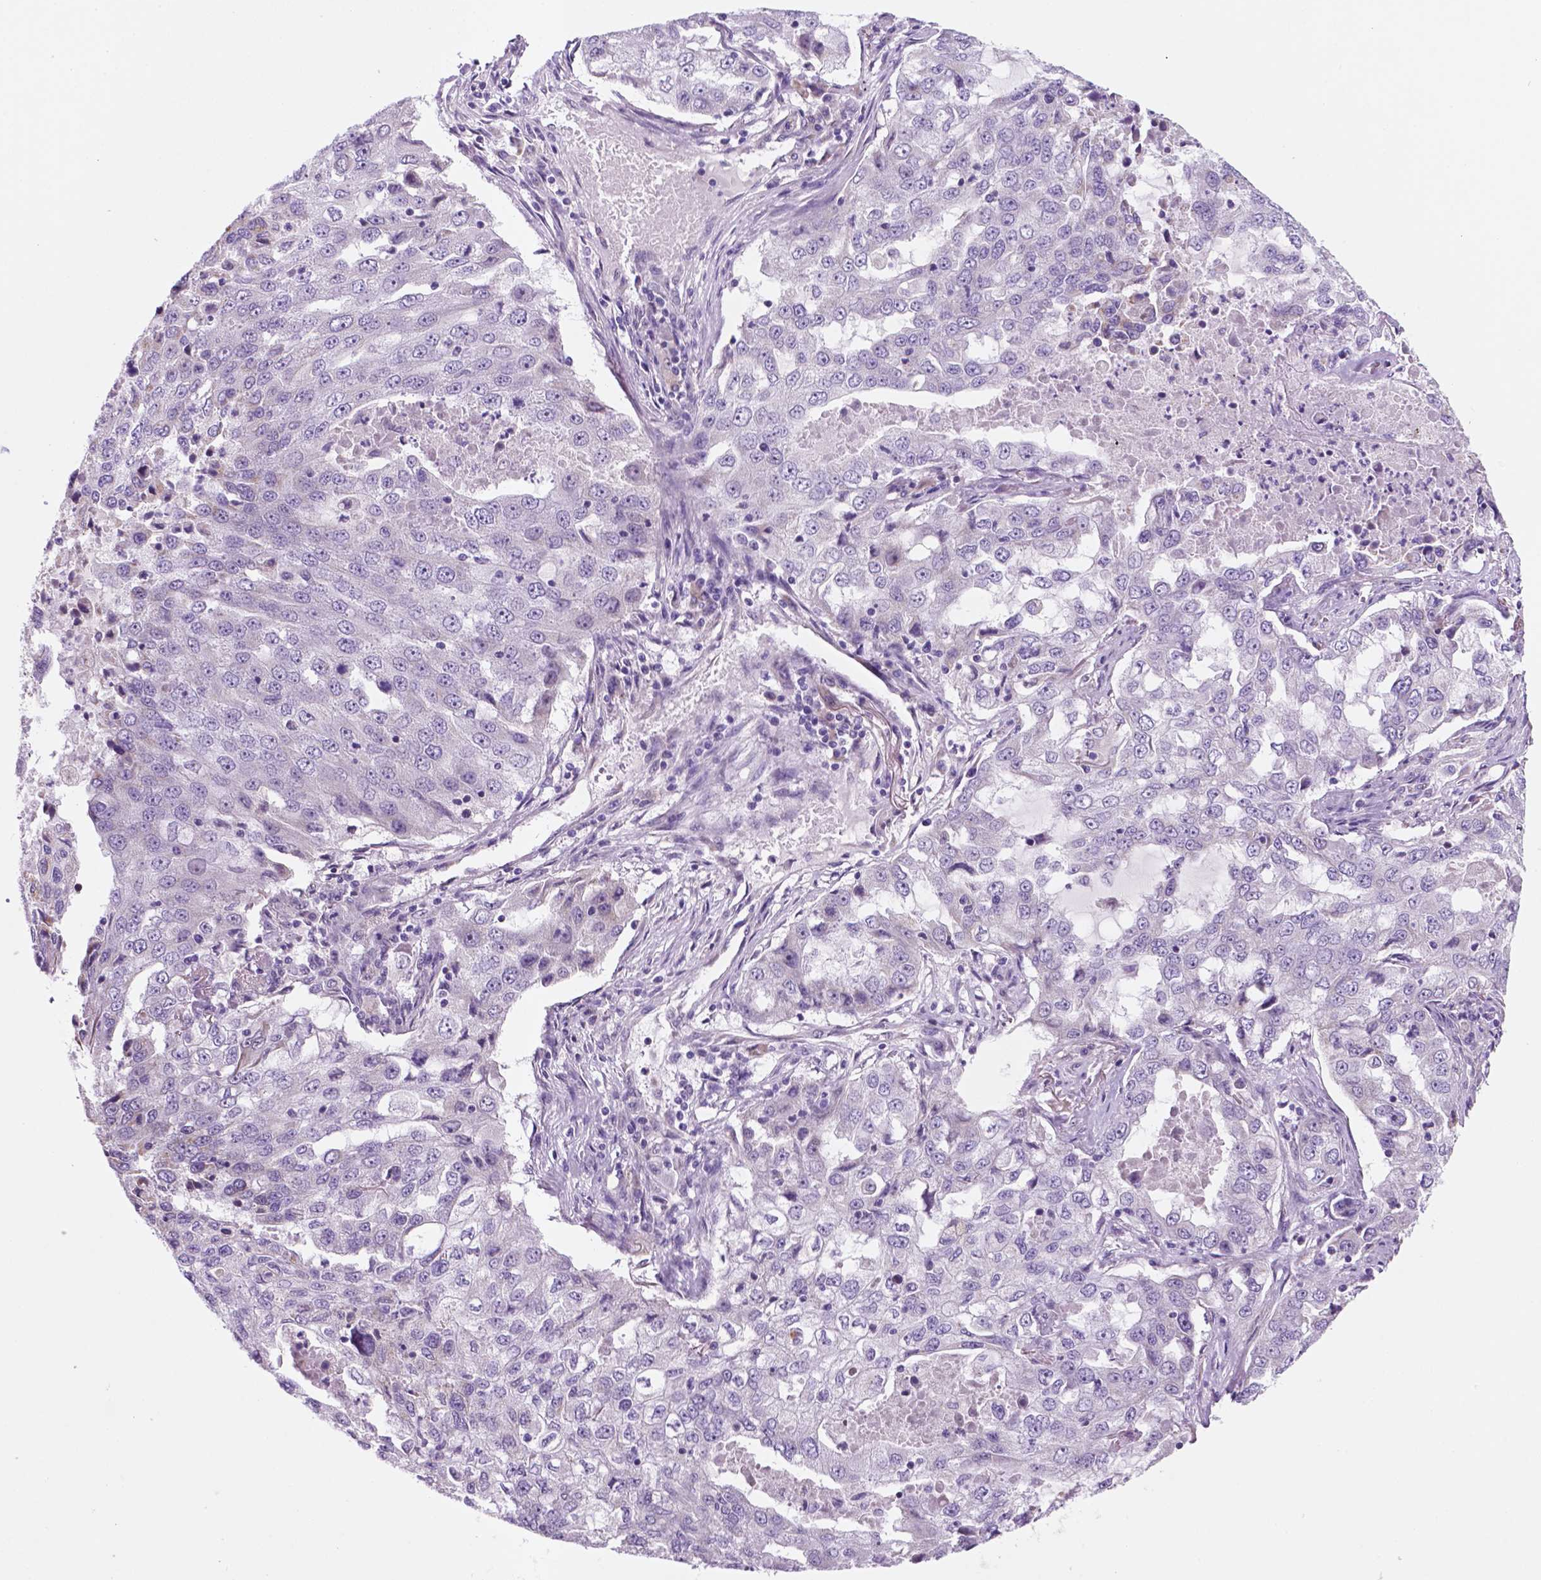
{"staining": {"intensity": "negative", "quantity": "none", "location": "none"}, "tissue": "lung cancer", "cell_type": "Tumor cells", "image_type": "cancer", "snomed": [{"axis": "morphology", "description": "Adenocarcinoma, NOS"}, {"axis": "topography", "description": "Lung"}], "caption": "This is an immunohistochemistry (IHC) histopathology image of human adenocarcinoma (lung). There is no positivity in tumor cells.", "gene": "C18orf21", "patient": {"sex": "female", "age": 61}}